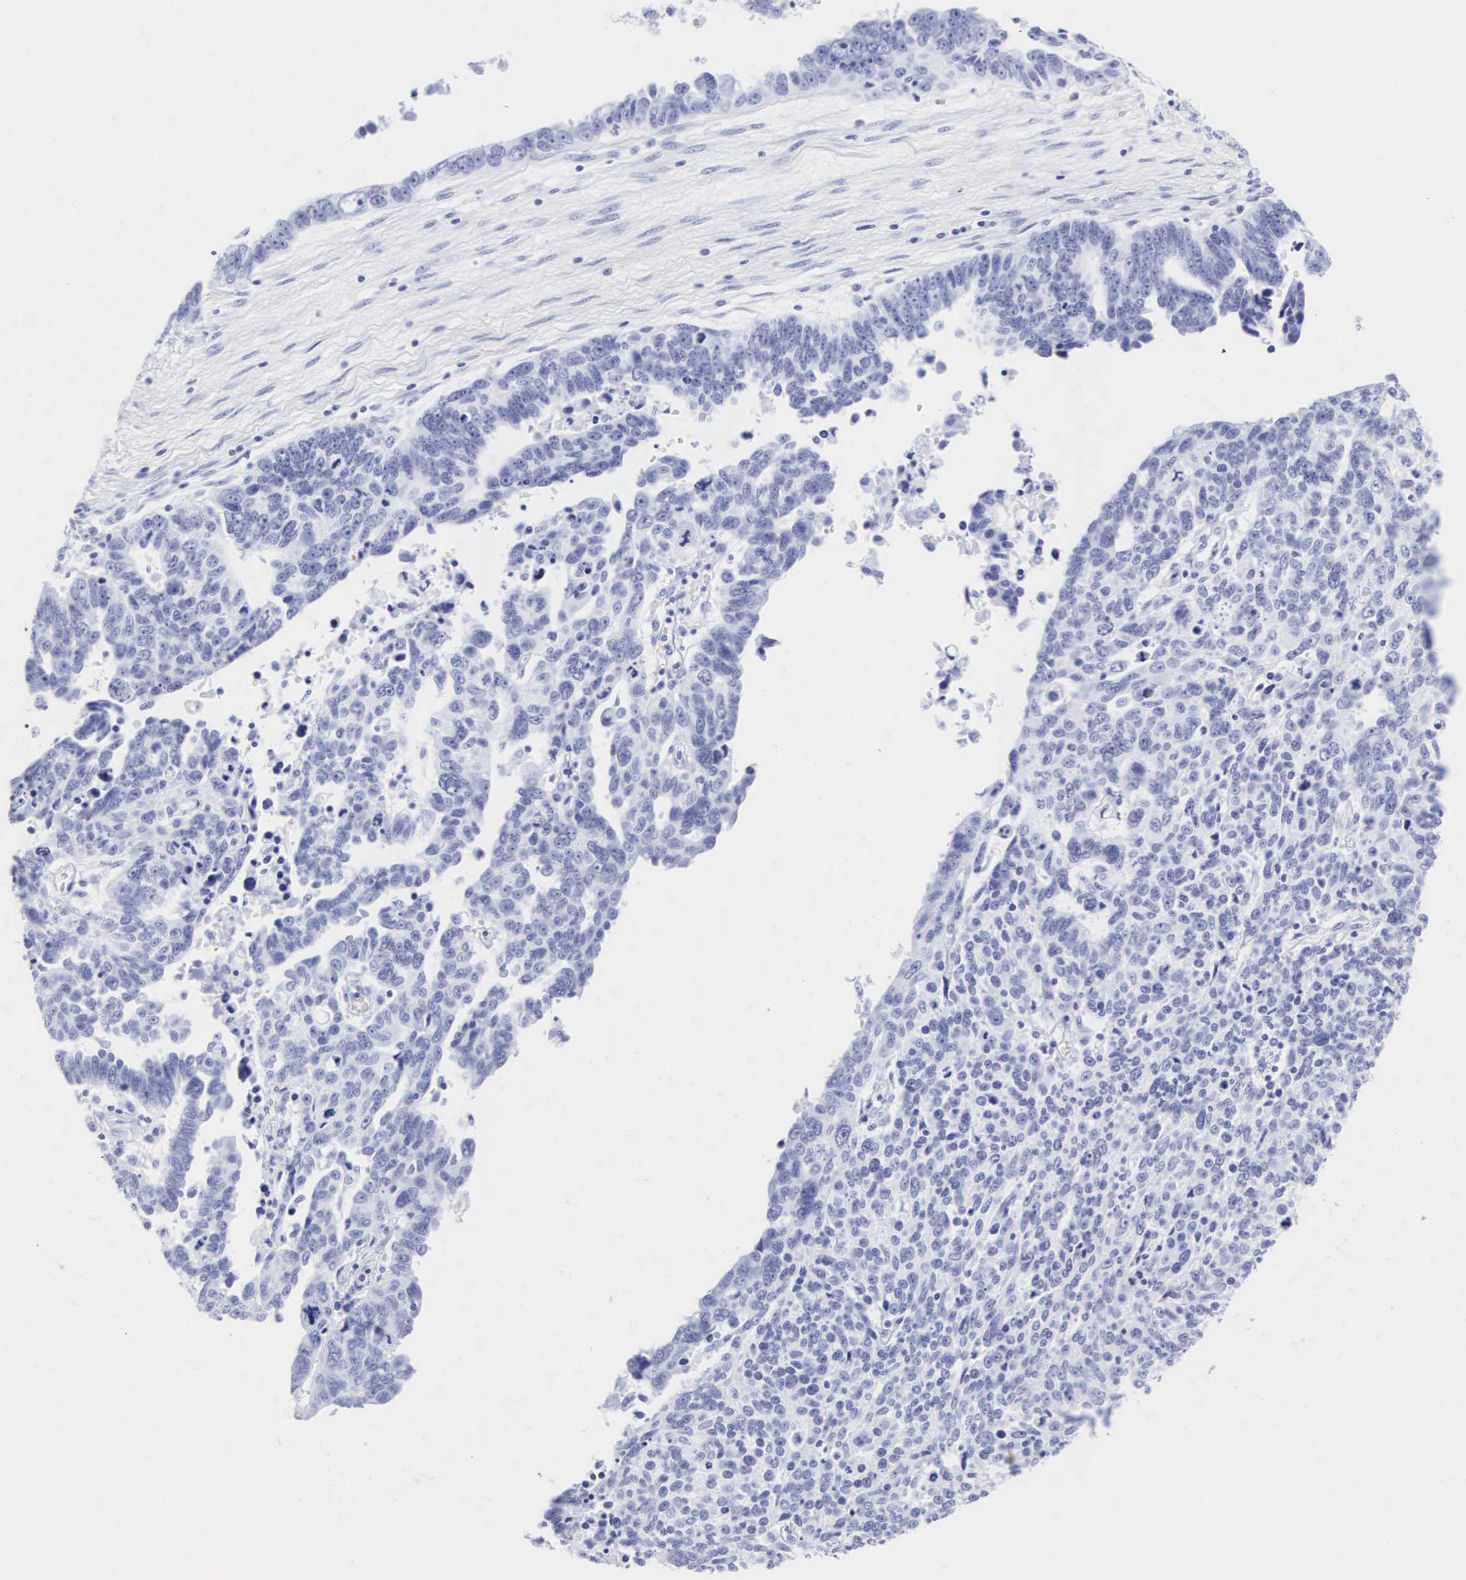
{"staining": {"intensity": "negative", "quantity": "none", "location": "none"}, "tissue": "ovarian cancer", "cell_type": "Tumor cells", "image_type": "cancer", "snomed": [{"axis": "morphology", "description": "Carcinoma, endometroid"}, {"axis": "morphology", "description": "Cystadenocarcinoma, serous, NOS"}, {"axis": "topography", "description": "Ovary"}], "caption": "IHC photomicrograph of neoplastic tissue: human ovarian cancer stained with DAB reveals no significant protein staining in tumor cells. (DAB (3,3'-diaminobenzidine) immunohistochemistry (IHC) visualized using brightfield microscopy, high magnification).", "gene": "CGB3", "patient": {"sex": "female", "age": 45}}